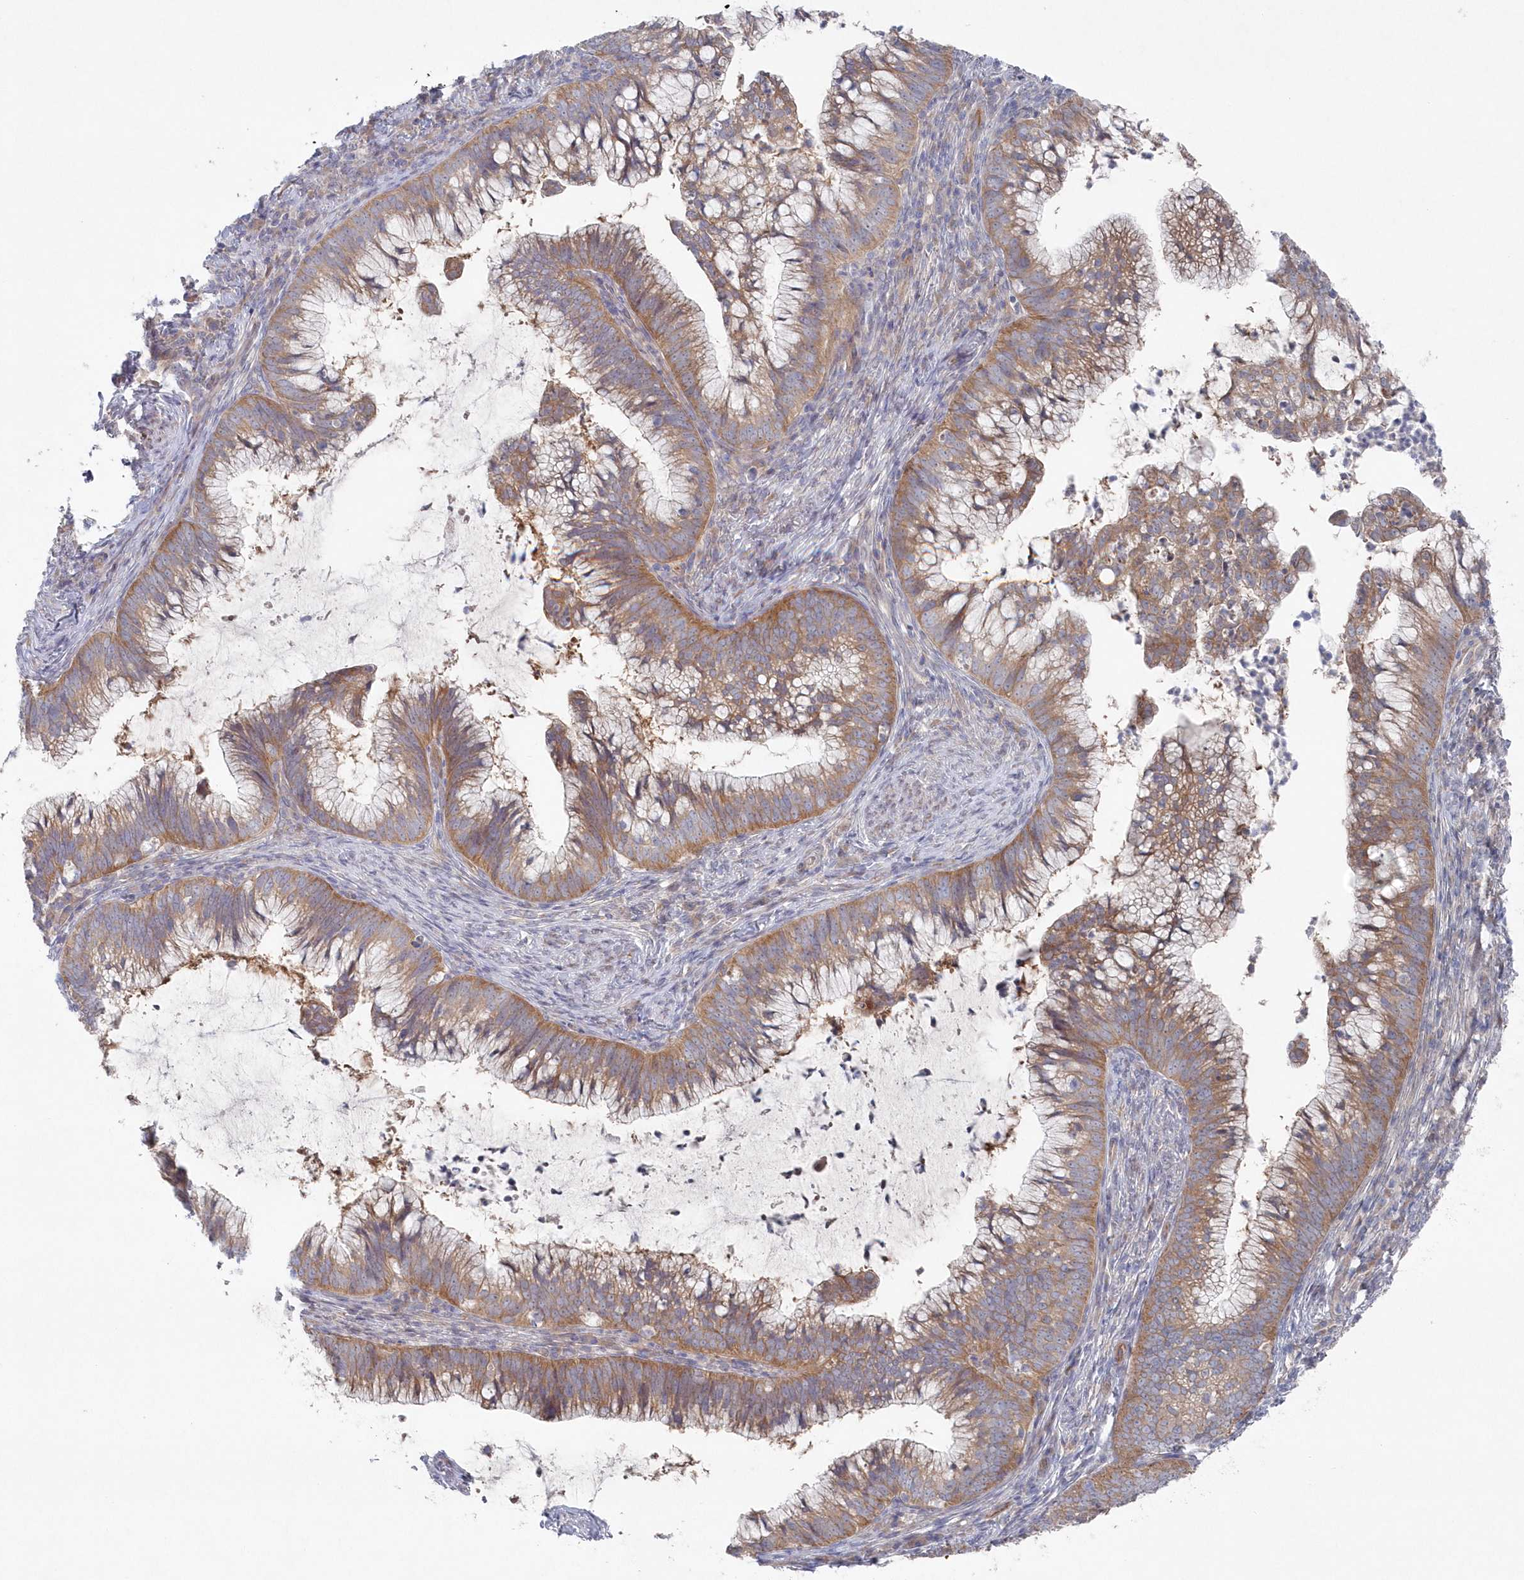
{"staining": {"intensity": "moderate", "quantity": ">75%", "location": "cytoplasmic/membranous"}, "tissue": "cervical cancer", "cell_type": "Tumor cells", "image_type": "cancer", "snomed": [{"axis": "morphology", "description": "Adenocarcinoma, NOS"}, {"axis": "topography", "description": "Cervix"}], "caption": "Tumor cells reveal medium levels of moderate cytoplasmic/membranous positivity in approximately >75% of cells in adenocarcinoma (cervical).", "gene": "KIAA1586", "patient": {"sex": "female", "age": 36}}